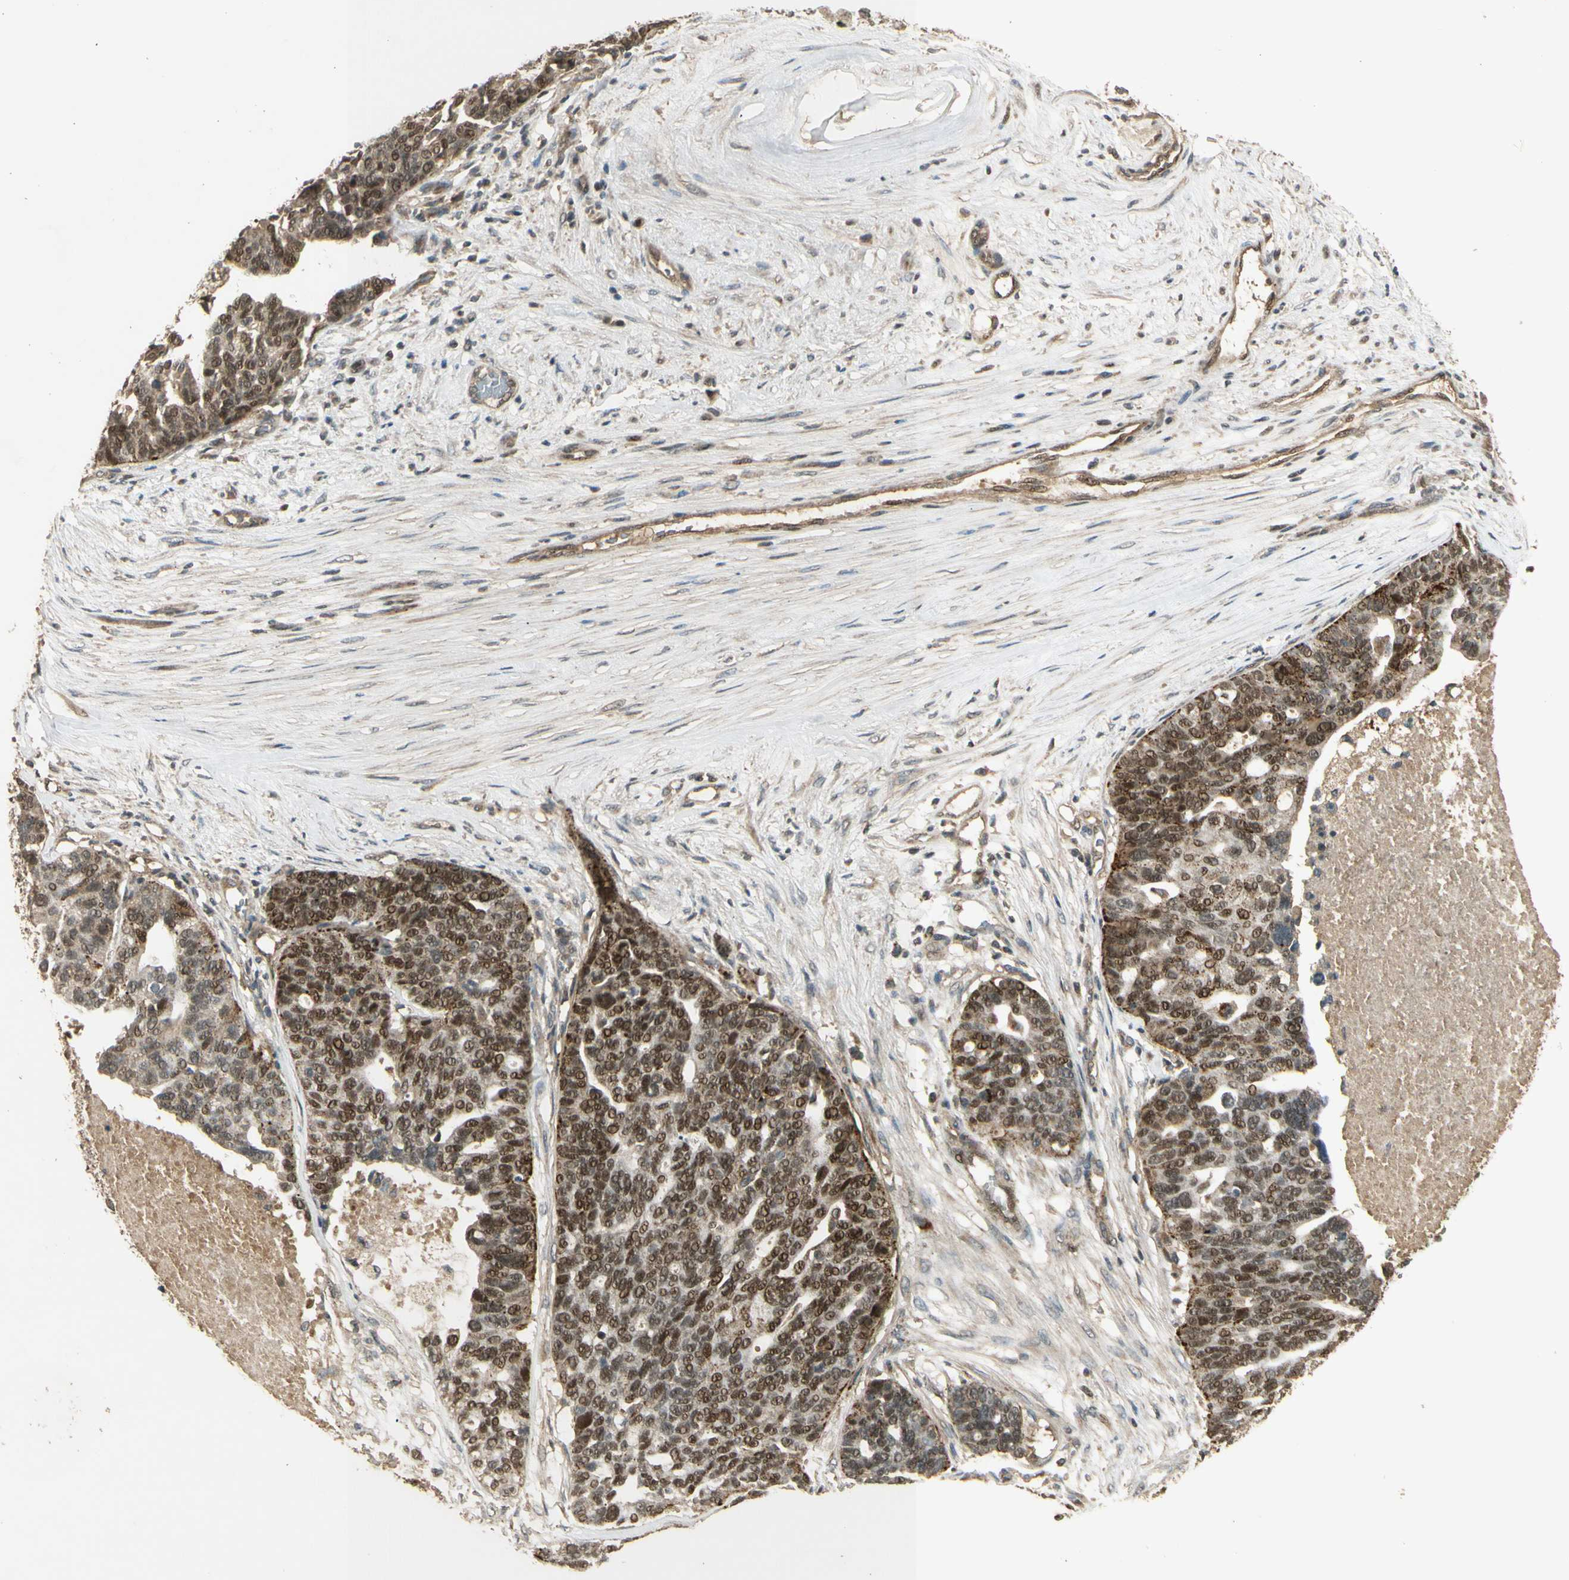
{"staining": {"intensity": "strong", "quantity": ">75%", "location": "nuclear"}, "tissue": "ovarian cancer", "cell_type": "Tumor cells", "image_type": "cancer", "snomed": [{"axis": "morphology", "description": "Cystadenocarcinoma, serous, NOS"}, {"axis": "topography", "description": "Ovary"}], "caption": "High-power microscopy captured an immunohistochemistry (IHC) image of ovarian cancer (serous cystadenocarcinoma), revealing strong nuclear staining in approximately >75% of tumor cells.", "gene": "GMEB2", "patient": {"sex": "female", "age": 59}}